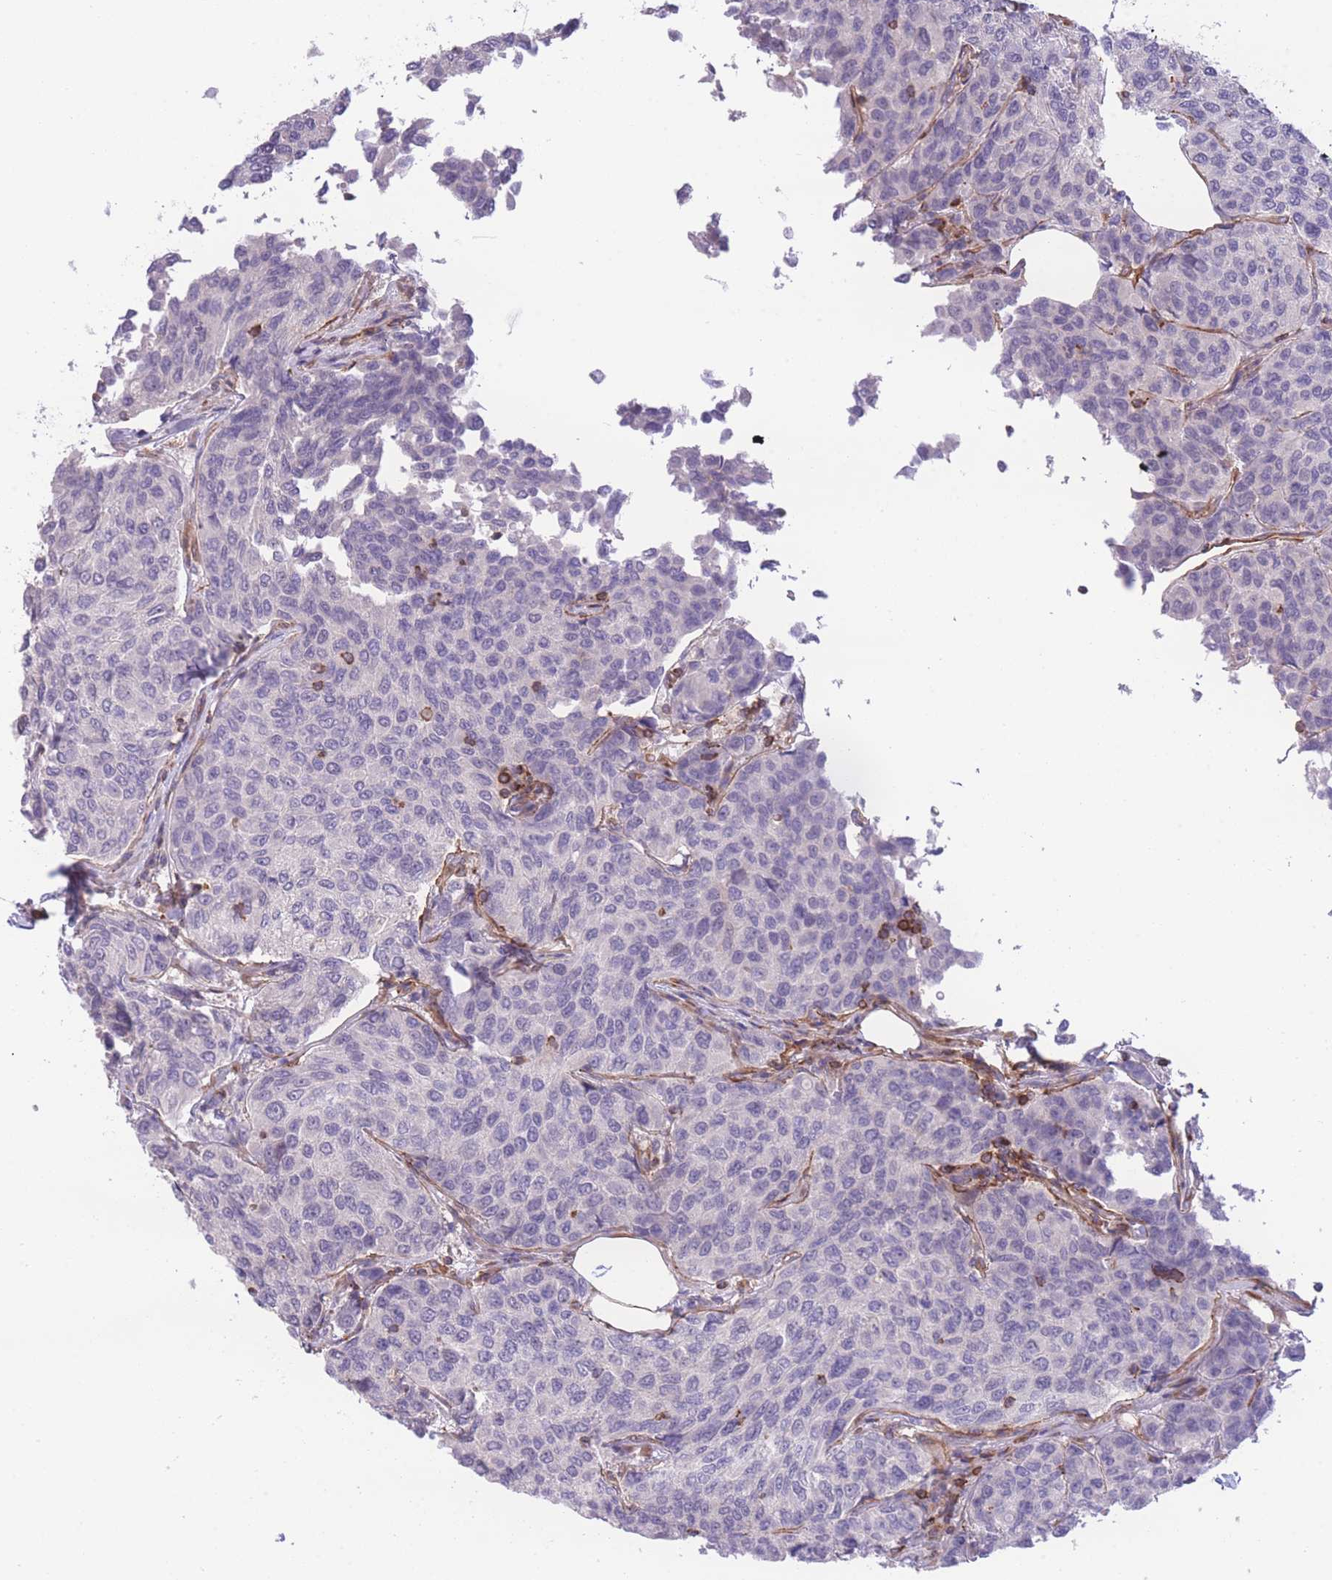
{"staining": {"intensity": "negative", "quantity": "none", "location": "none"}, "tissue": "breast cancer", "cell_type": "Tumor cells", "image_type": "cancer", "snomed": [{"axis": "morphology", "description": "Duct carcinoma"}, {"axis": "topography", "description": "Breast"}], "caption": "The immunohistochemistry micrograph has no significant staining in tumor cells of breast cancer tissue.", "gene": "CDC25B", "patient": {"sex": "female", "age": 55}}